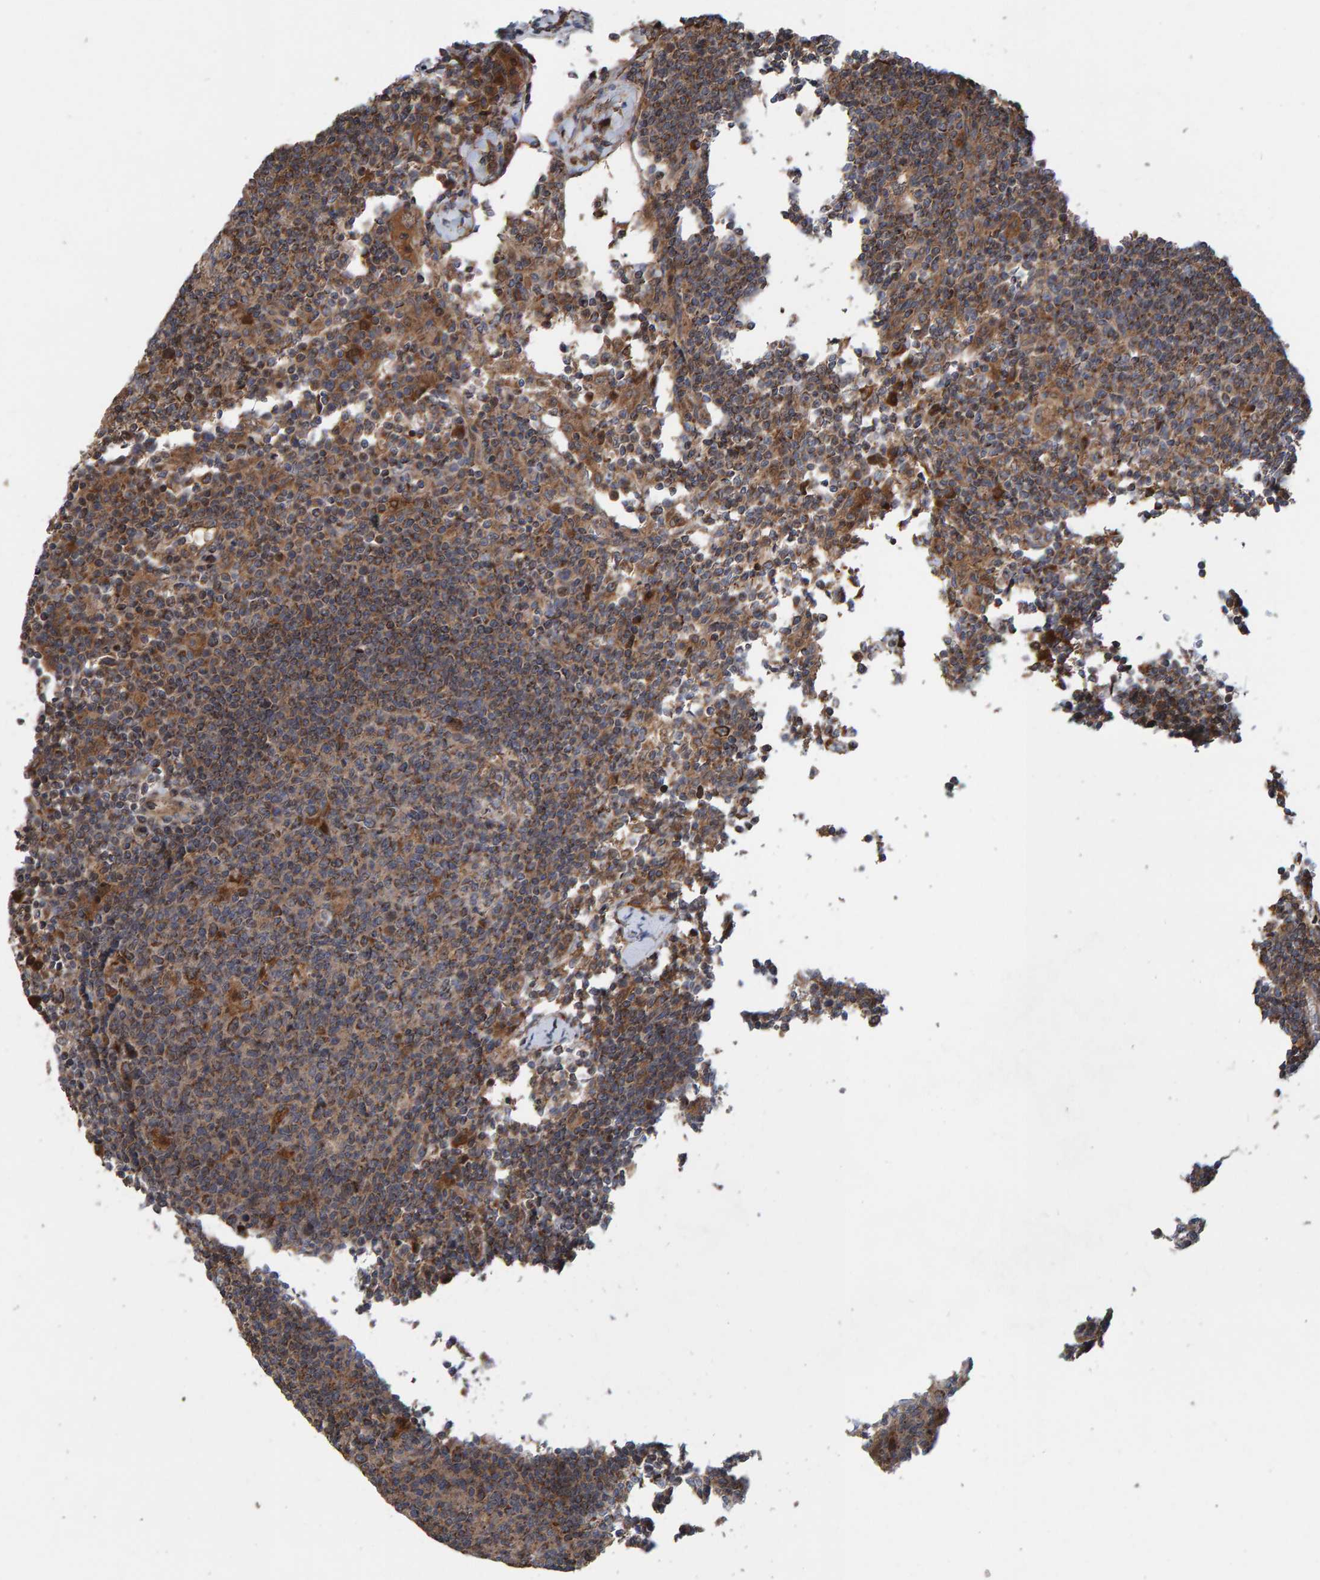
{"staining": {"intensity": "moderate", "quantity": ">75%", "location": "cytoplasmic/membranous"}, "tissue": "lymph node", "cell_type": "Germinal center cells", "image_type": "normal", "snomed": [{"axis": "morphology", "description": "Normal tissue, NOS"}, {"axis": "morphology", "description": "Inflammation, NOS"}, {"axis": "topography", "description": "Lymph node"}], "caption": "A brown stain shows moderate cytoplasmic/membranous staining of a protein in germinal center cells of benign lymph node.", "gene": "KIAA0753", "patient": {"sex": "male", "age": 55}}